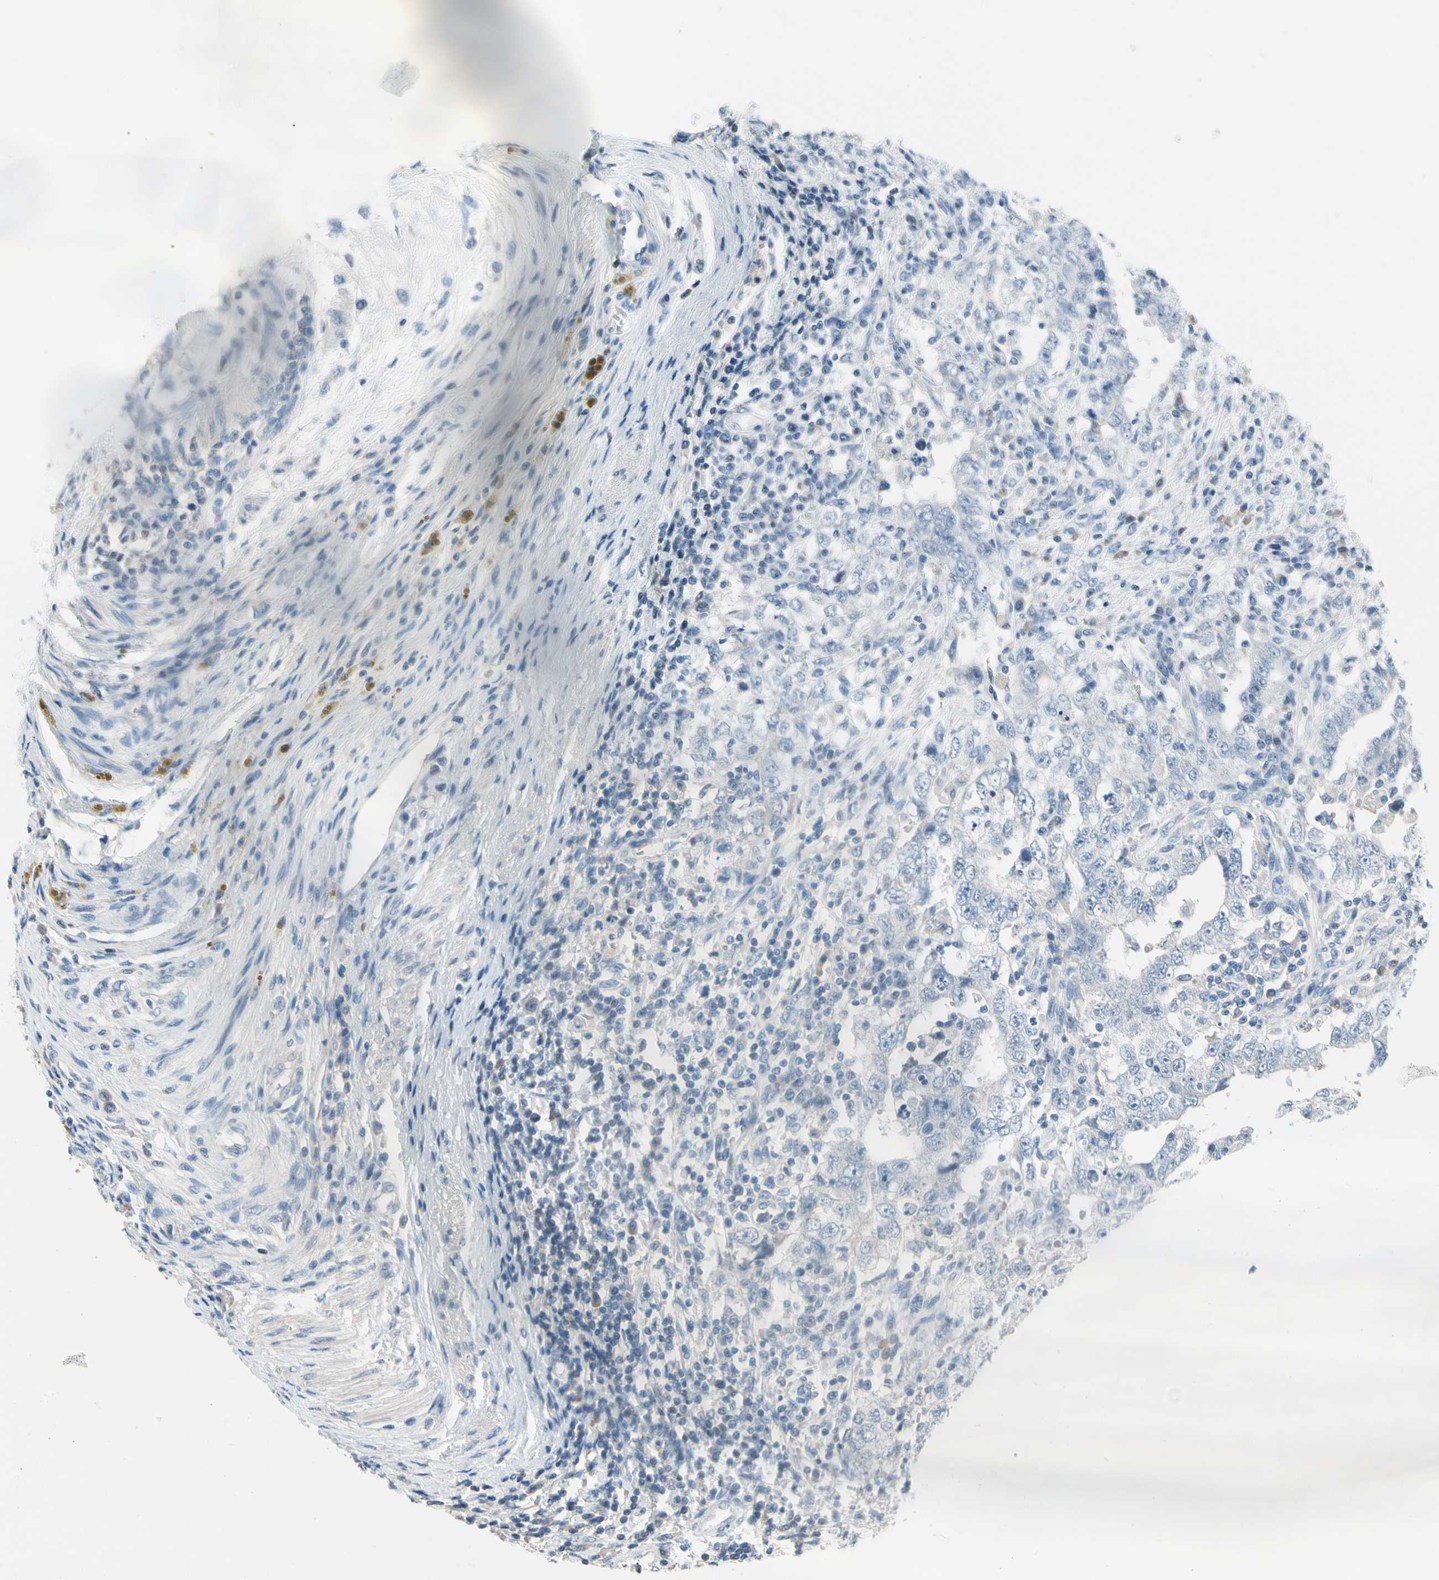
{"staining": {"intensity": "negative", "quantity": "none", "location": "none"}, "tissue": "testis cancer", "cell_type": "Tumor cells", "image_type": "cancer", "snomed": [{"axis": "morphology", "description": "Carcinoma, Embryonal, NOS"}, {"axis": "topography", "description": "Testis"}], "caption": "This photomicrograph is of testis cancer (embryonal carcinoma) stained with immunohistochemistry (IHC) to label a protein in brown with the nuclei are counter-stained blue. There is no expression in tumor cells.", "gene": "PGR", "patient": {"sex": "male", "age": 26}}